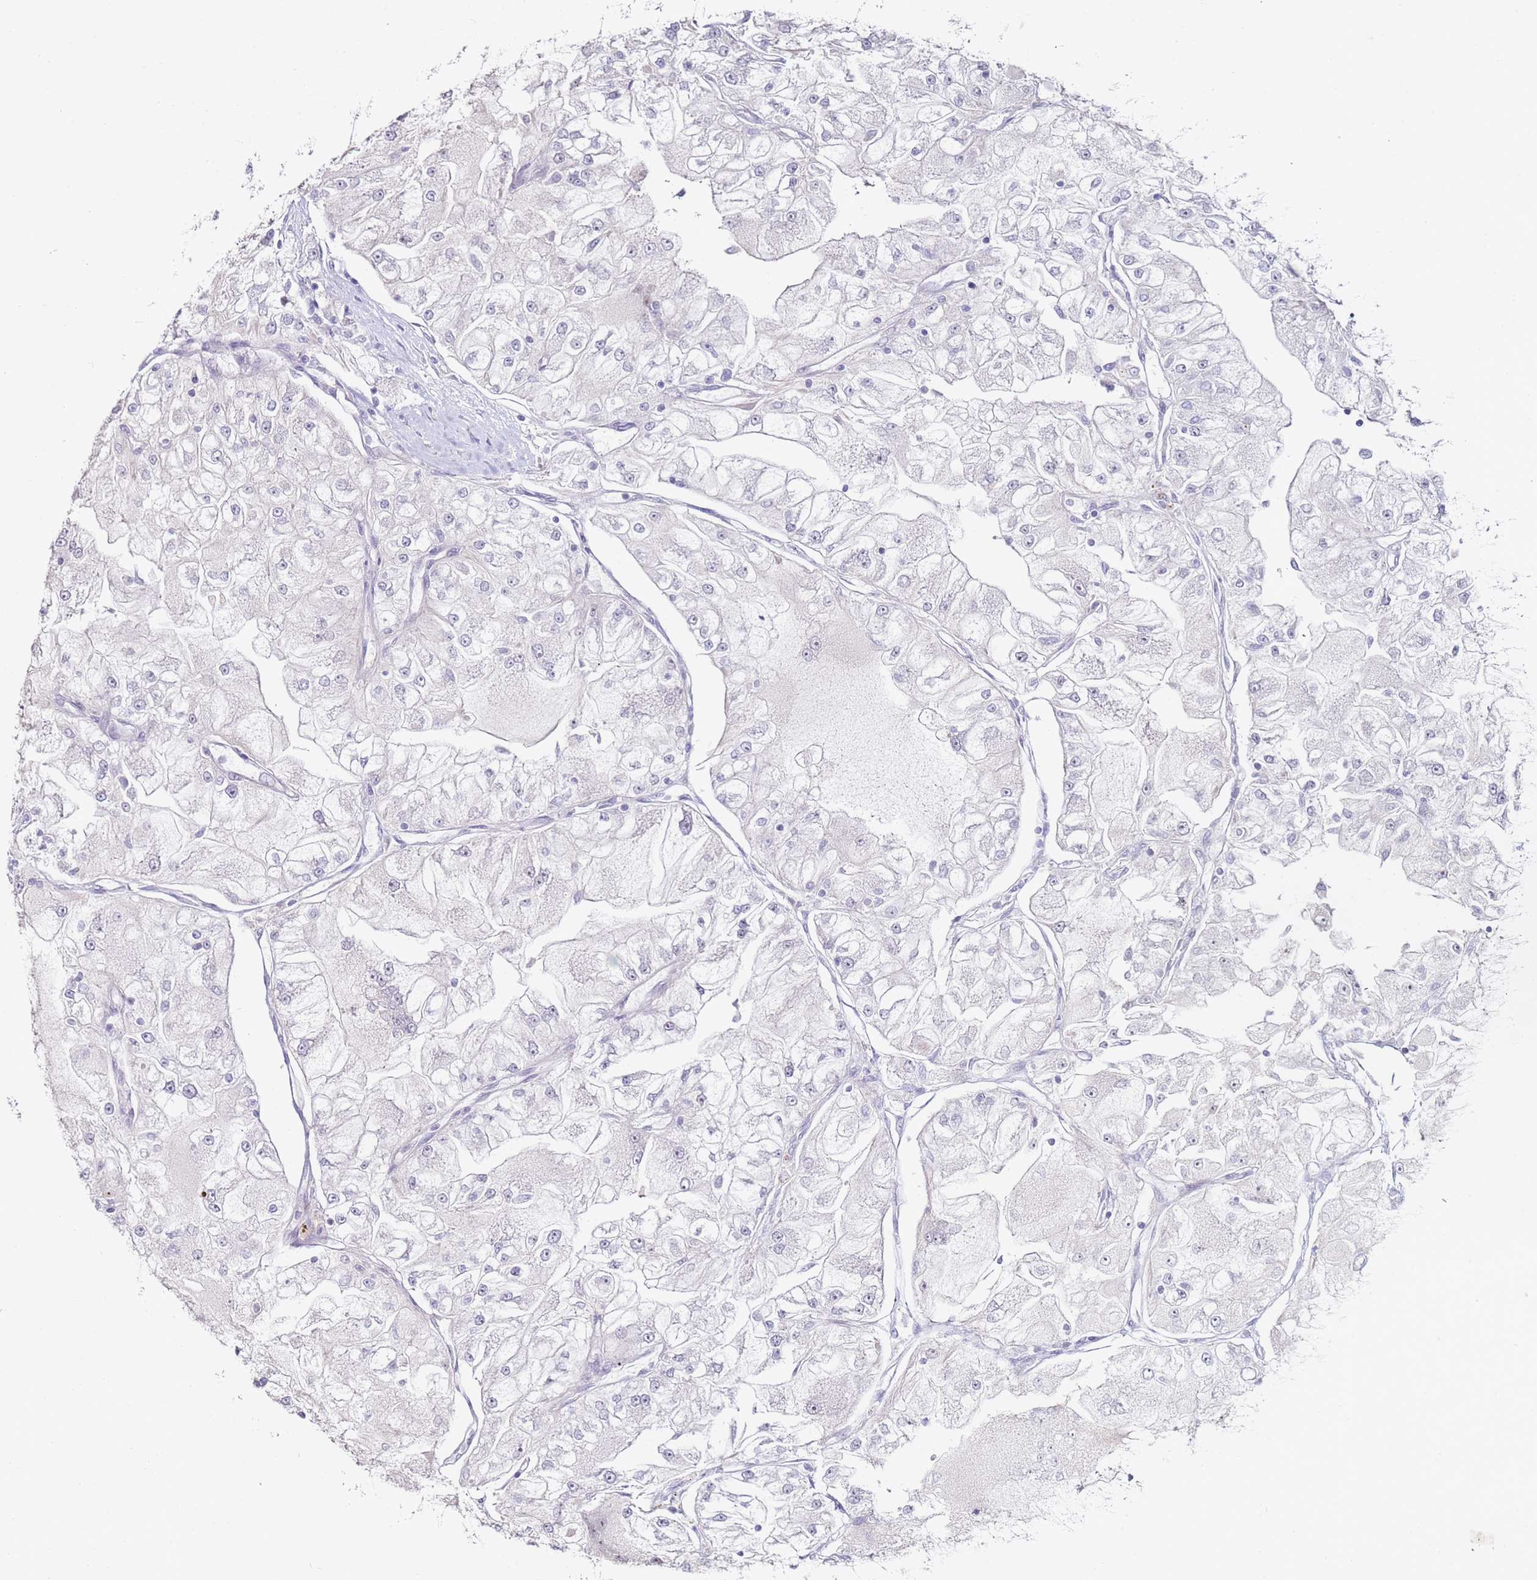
{"staining": {"intensity": "negative", "quantity": "none", "location": "none"}, "tissue": "renal cancer", "cell_type": "Tumor cells", "image_type": "cancer", "snomed": [{"axis": "morphology", "description": "Adenocarcinoma, NOS"}, {"axis": "topography", "description": "Kidney"}], "caption": "Micrograph shows no significant protein staining in tumor cells of renal cancer.", "gene": "RARS2", "patient": {"sex": "female", "age": 72}}